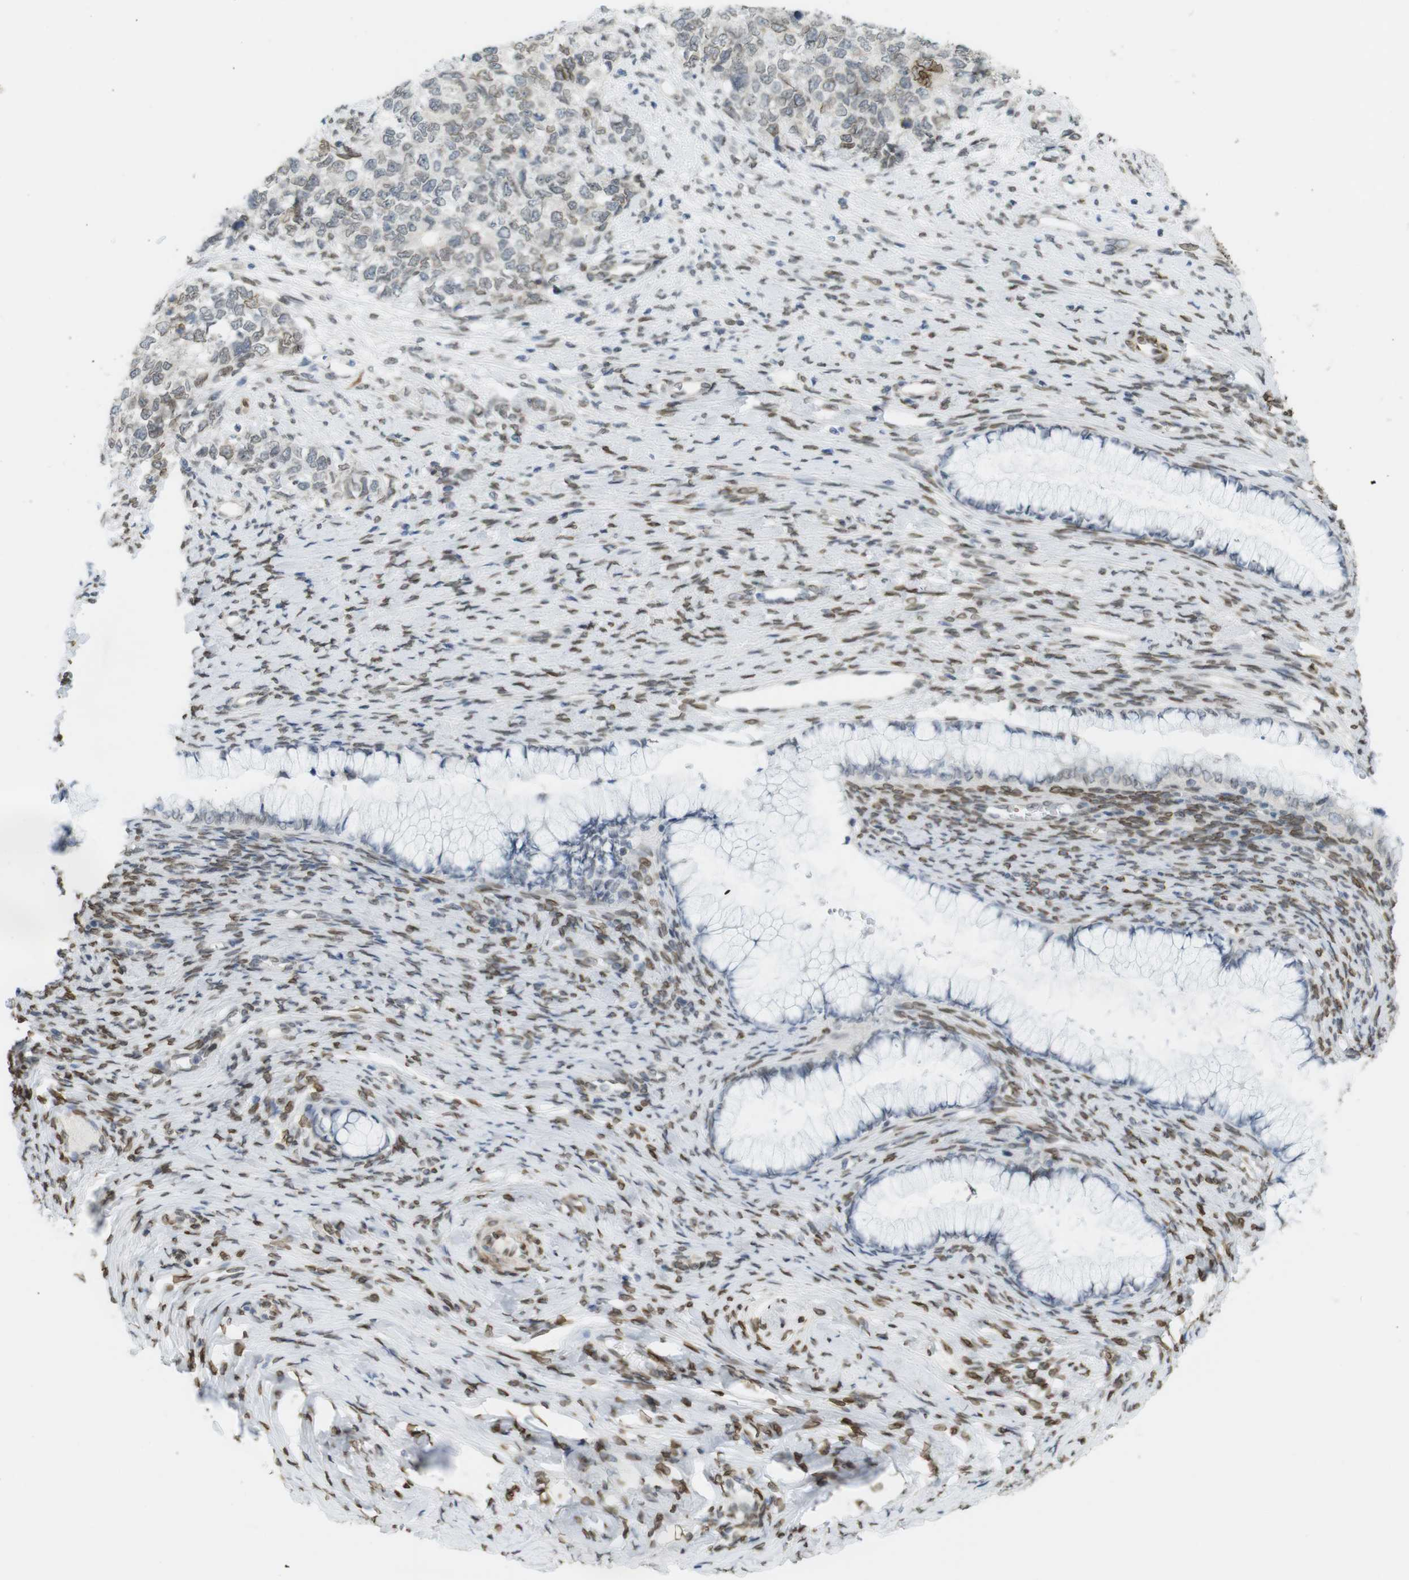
{"staining": {"intensity": "weak", "quantity": ">75%", "location": "cytoplasmic/membranous,nuclear"}, "tissue": "cervical cancer", "cell_type": "Tumor cells", "image_type": "cancer", "snomed": [{"axis": "morphology", "description": "Squamous cell carcinoma, NOS"}, {"axis": "topography", "description": "Cervix"}], "caption": "Immunohistochemical staining of human cervical cancer (squamous cell carcinoma) shows low levels of weak cytoplasmic/membranous and nuclear expression in about >75% of tumor cells.", "gene": "ARL6IP6", "patient": {"sex": "female", "age": 63}}